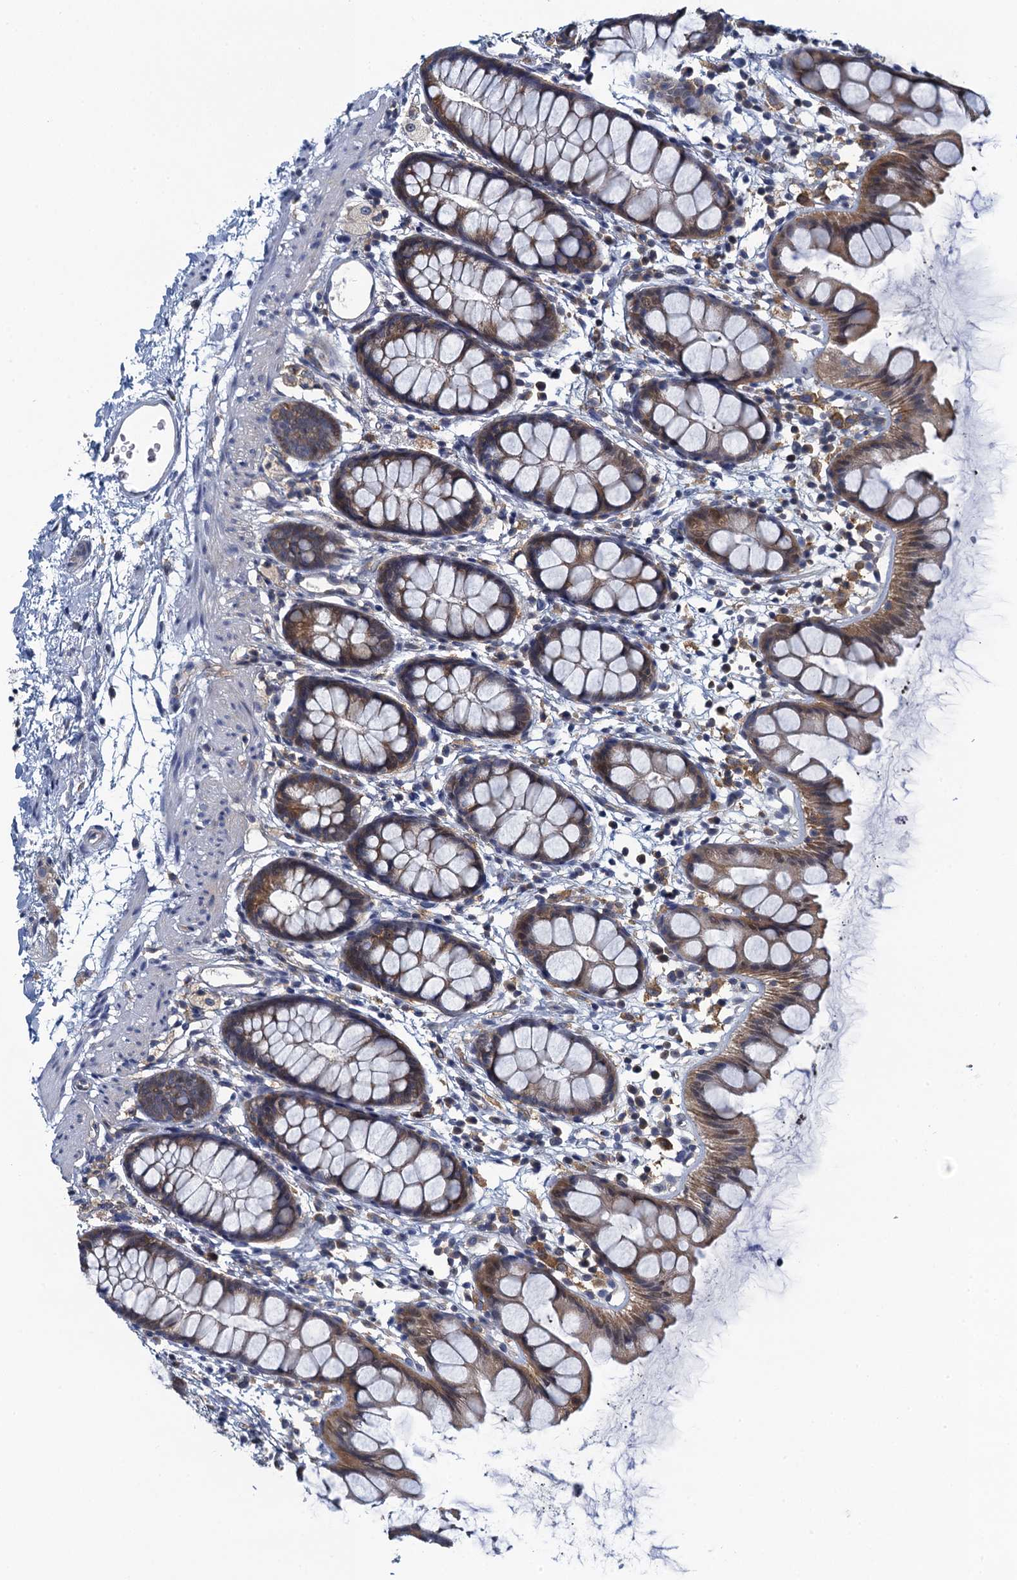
{"staining": {"intensity": "moderate", "quantity": ">75%", "location": "cytoplasmic/membranous"}, "tissue": "rectum", "cell_type": "Glandular cells", "image_type": "normal", "snomed": [{"axis": "morphology", "description": "Normal tissue, NOS"}, {"axis": "topography", "description": "Rectum"}], "caption": "Human rectum stained with a brown dye demonstrates moderate cytoplasmic/membranous positive expression in about >75% of glandular cells.", "gene": "NCKAP1L", "patient": {"sex": "female", "age": 65}}